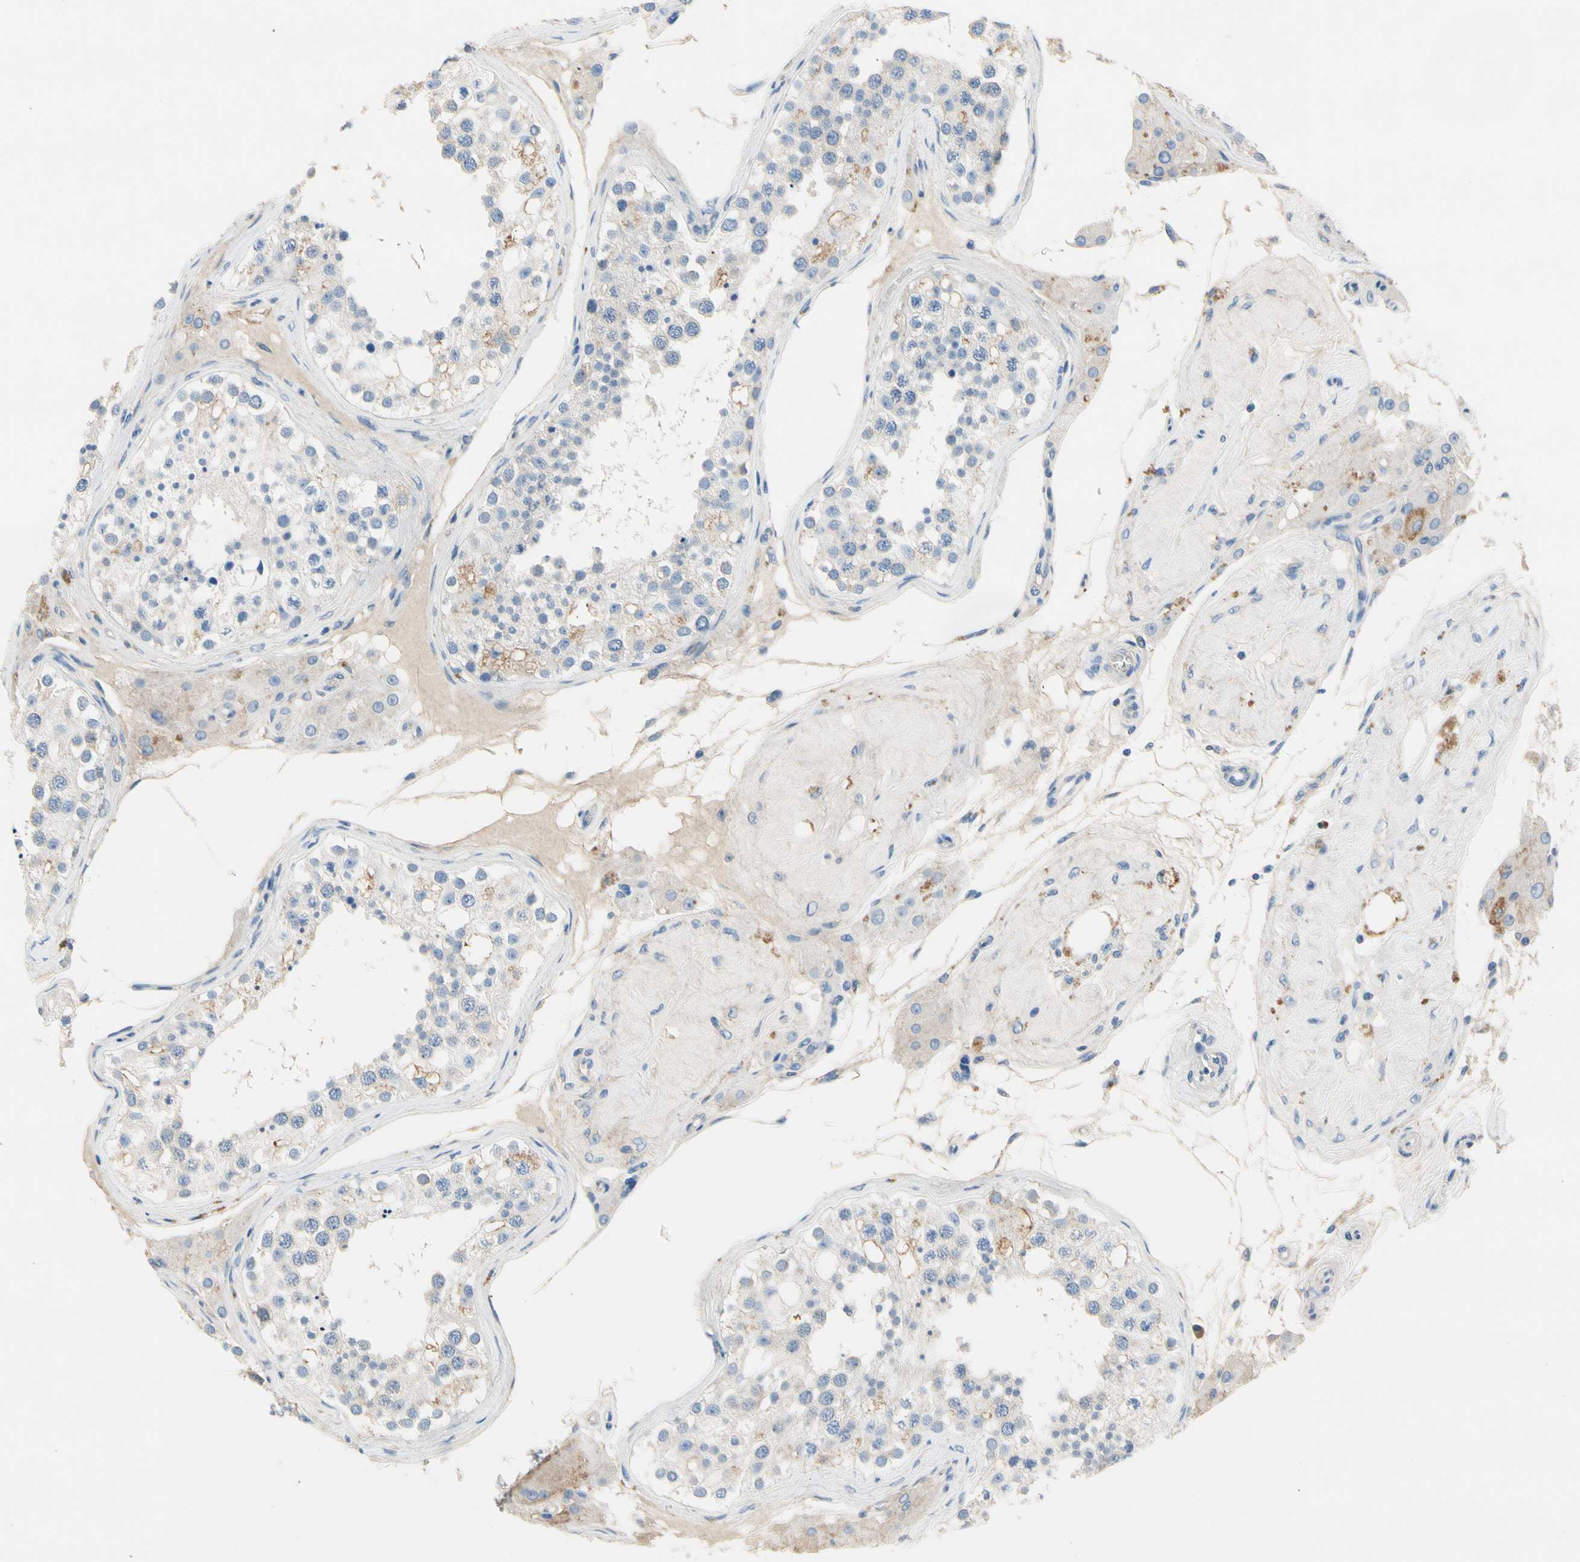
{"staining": {"intensity": "weak", "quantity": "<25%", "location": "cytoplasmic/membranous"}, "tissue": "testis", "cell_type": "Cells in seminiferous ducts", "image_type": "normal", "snomed": [{"axis": "morphology", "description": "Normal tissue, NOS"}, {"axis": "topography", "description": "Testis"}], "caption": "A micrograph of testis stained for a protein displays no brown staining in cells in seminiferous ducts.", "gene": "CA14", "patient": {"sex": "male", "age": 68}}